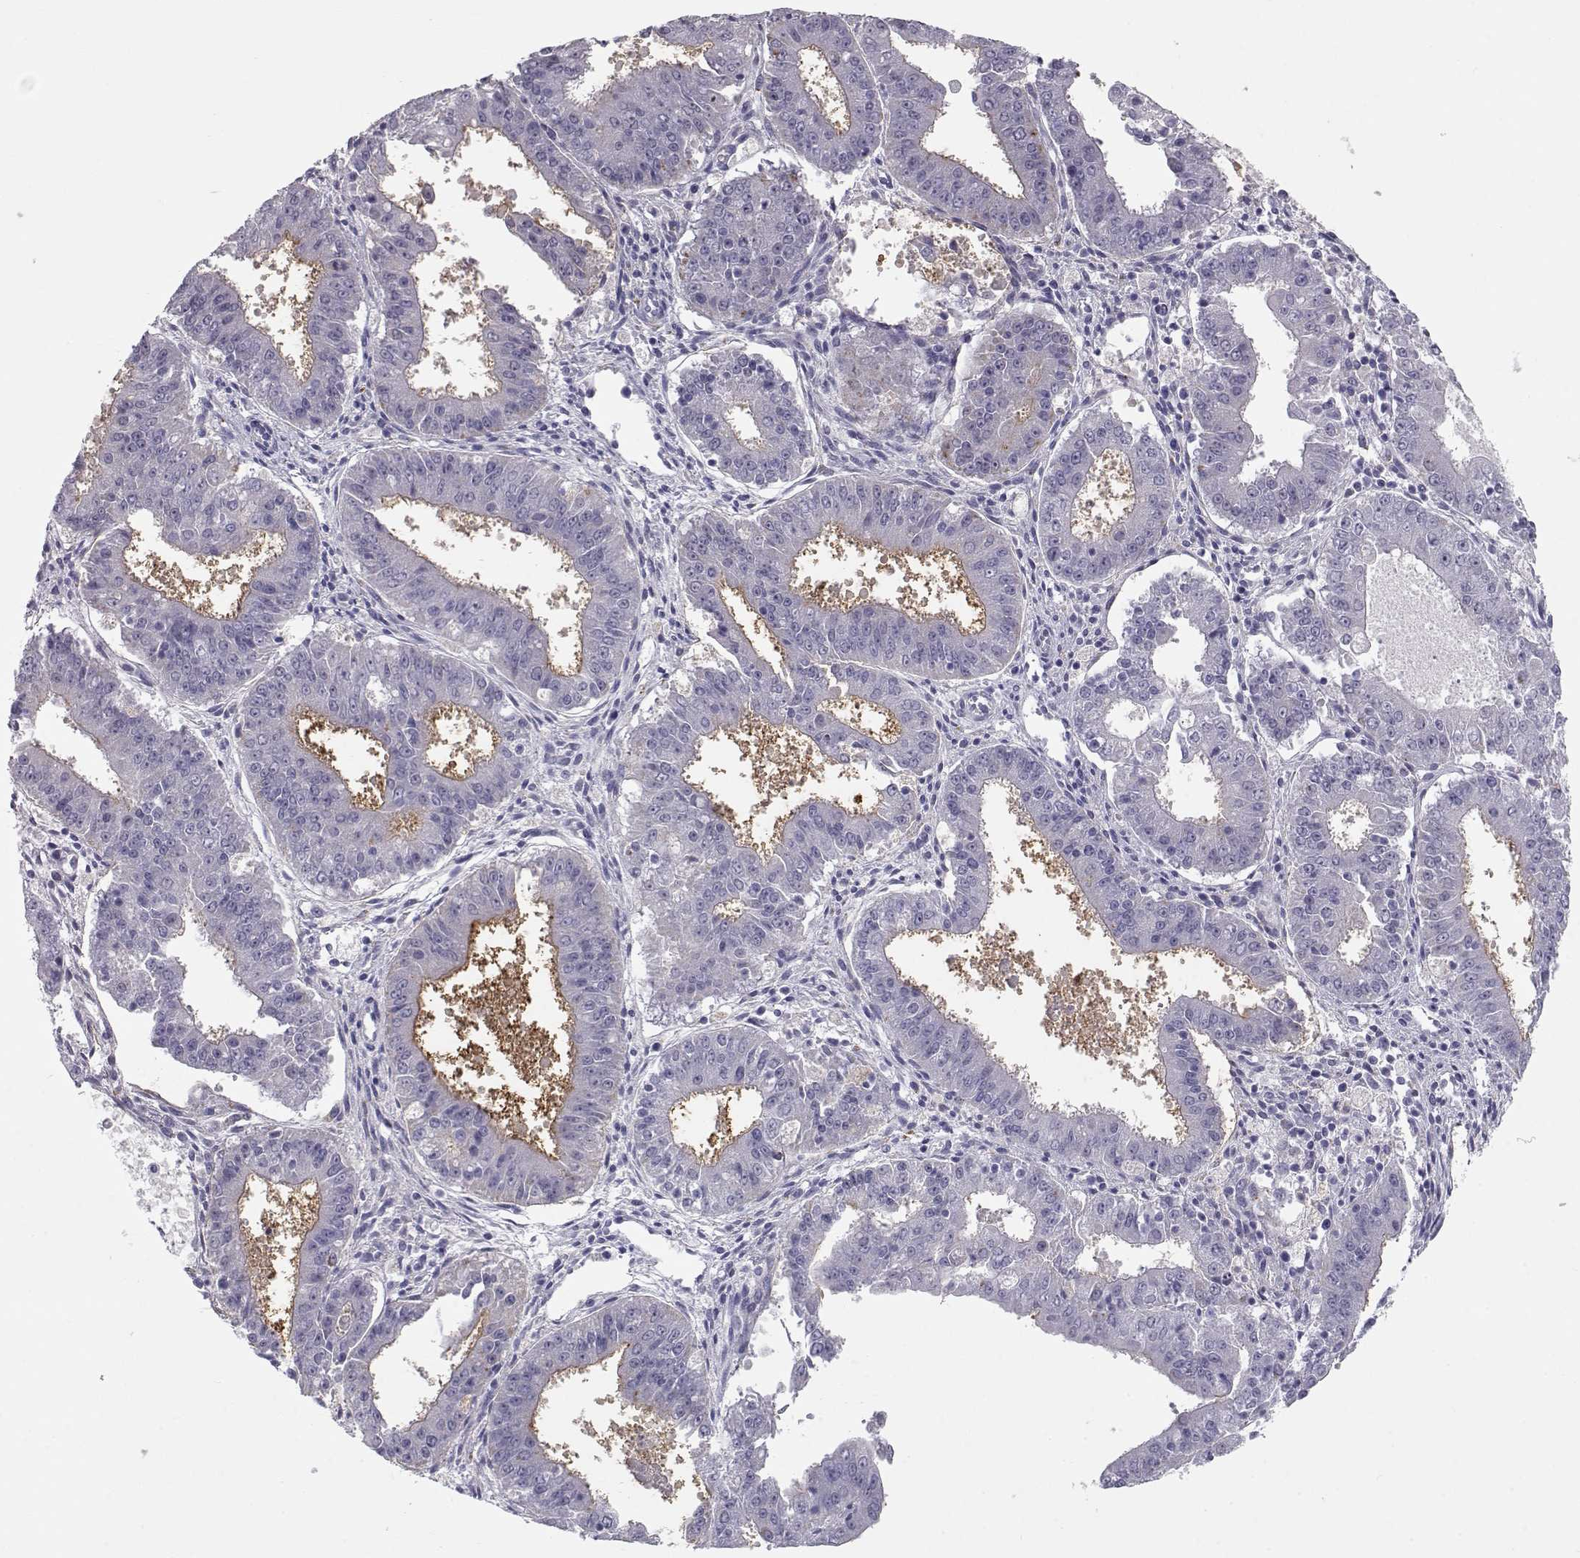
{"staining": {"intensity": "negative", "quantity": "none", "location": "none"}, "tissue": "ovarian cancer", "cell_type": "Tumor cells", "image_type": "cancer", "snomed": [{"axis": "morphology", "description": "Carcinoma, endometroid"}, {"axis": "topography", "description": "Ovary"}], "caption": "Tumor cells are negative for protein expression in human ovarian cancer (endometroid carcinoma).", "gene": "NPVF", "patient": {"sex": "female", "age": 42}}